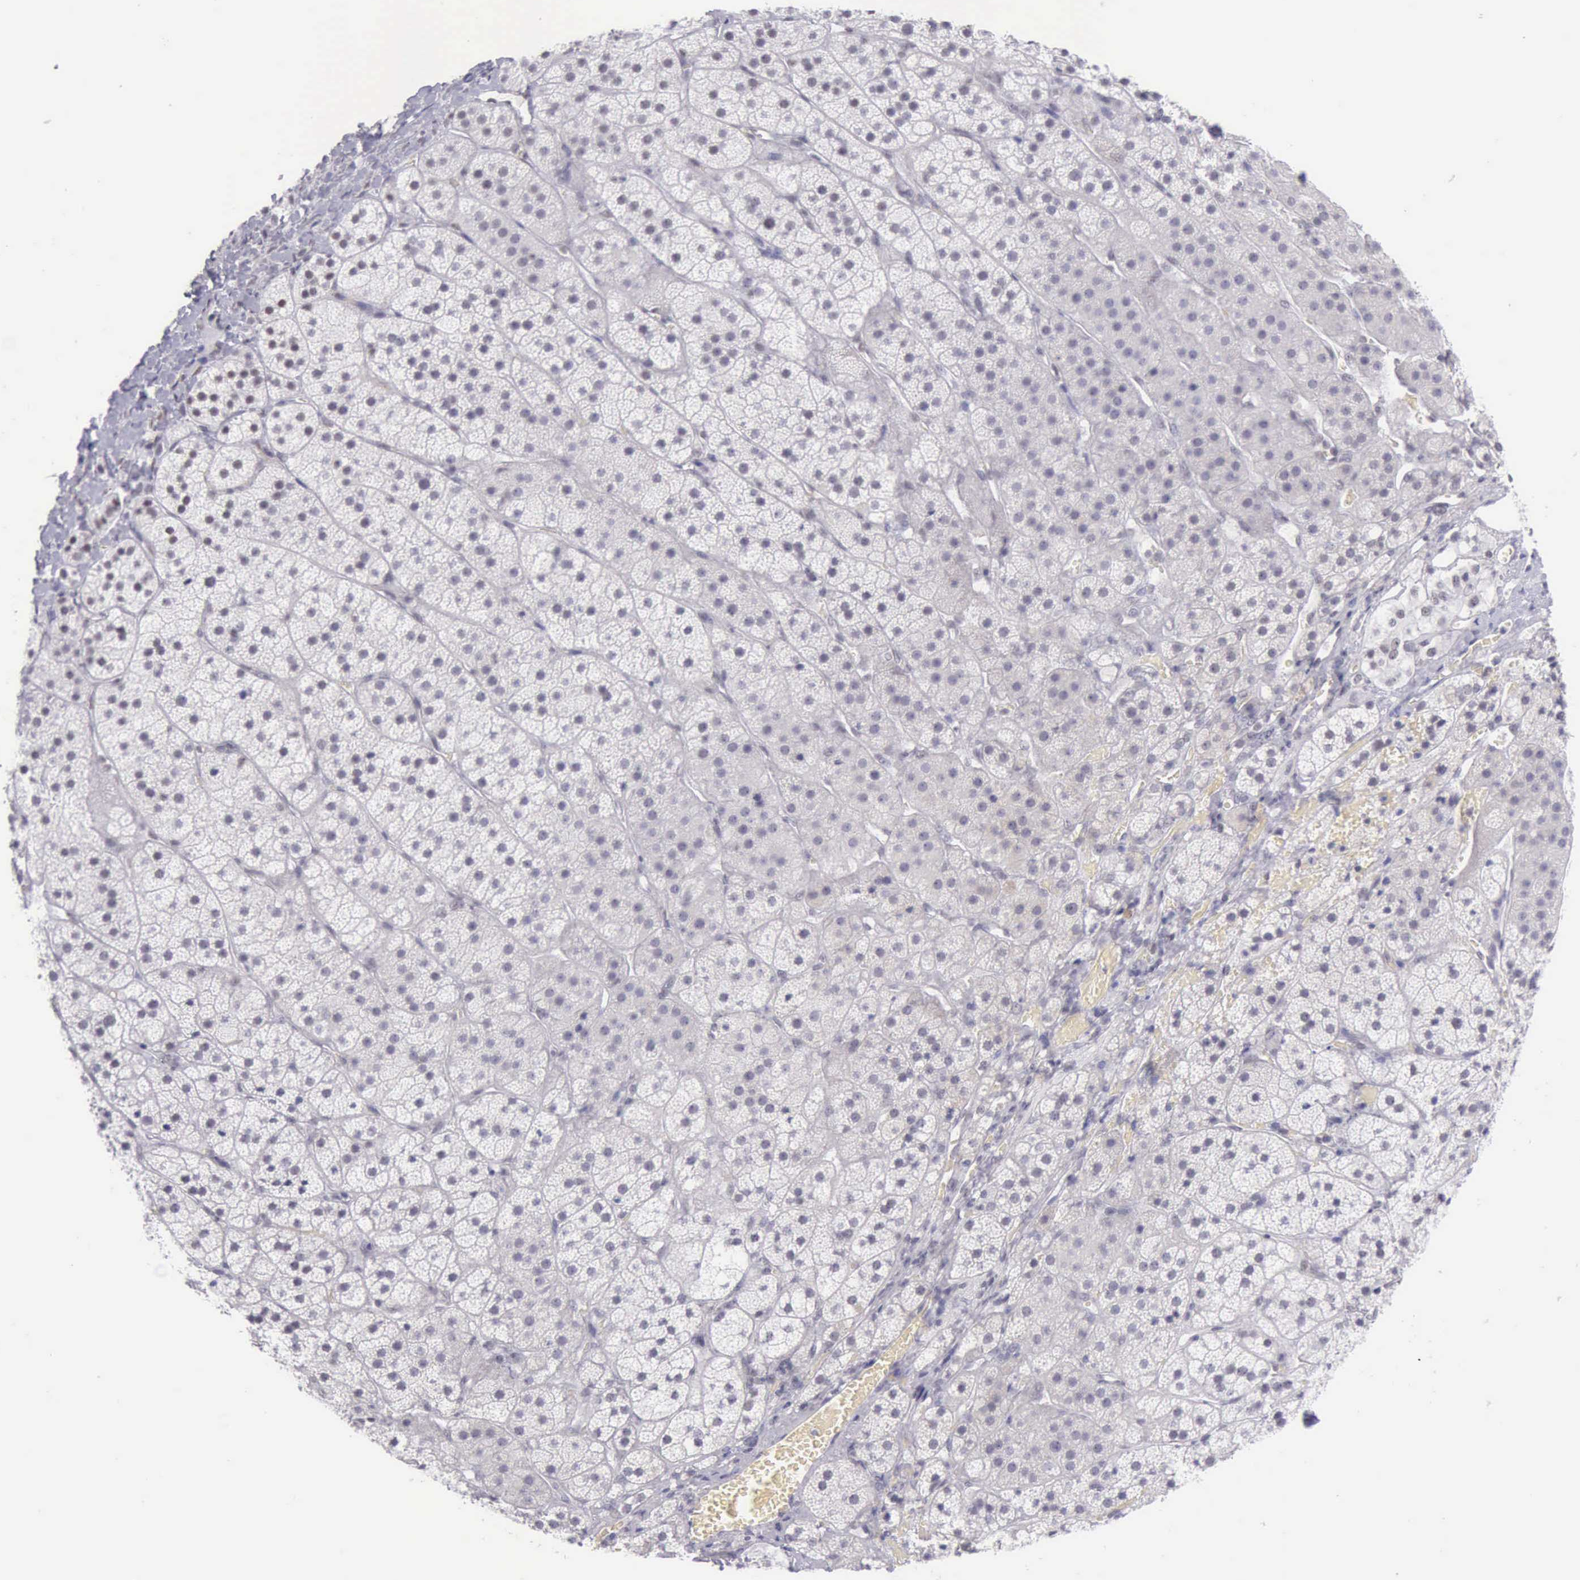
{"staining": {"intensity": "negative", "quantity": "none", "location": "none"}, "tissue": "adrenal gland", "cell_type": "Glandular cells", "image_type": "normal", "snomed": [{"axis": "morphology", "description": "Normal tissue, NOS"}, {"axis": "topography", "description": "Adrenal gland"}], "caption": "This is a image of immunohistochemistry staining of normal adrenal gland, which shows no staining in glandular cells.", "gene": "EP300", "patient": {"sex": "female", "age": 44}}